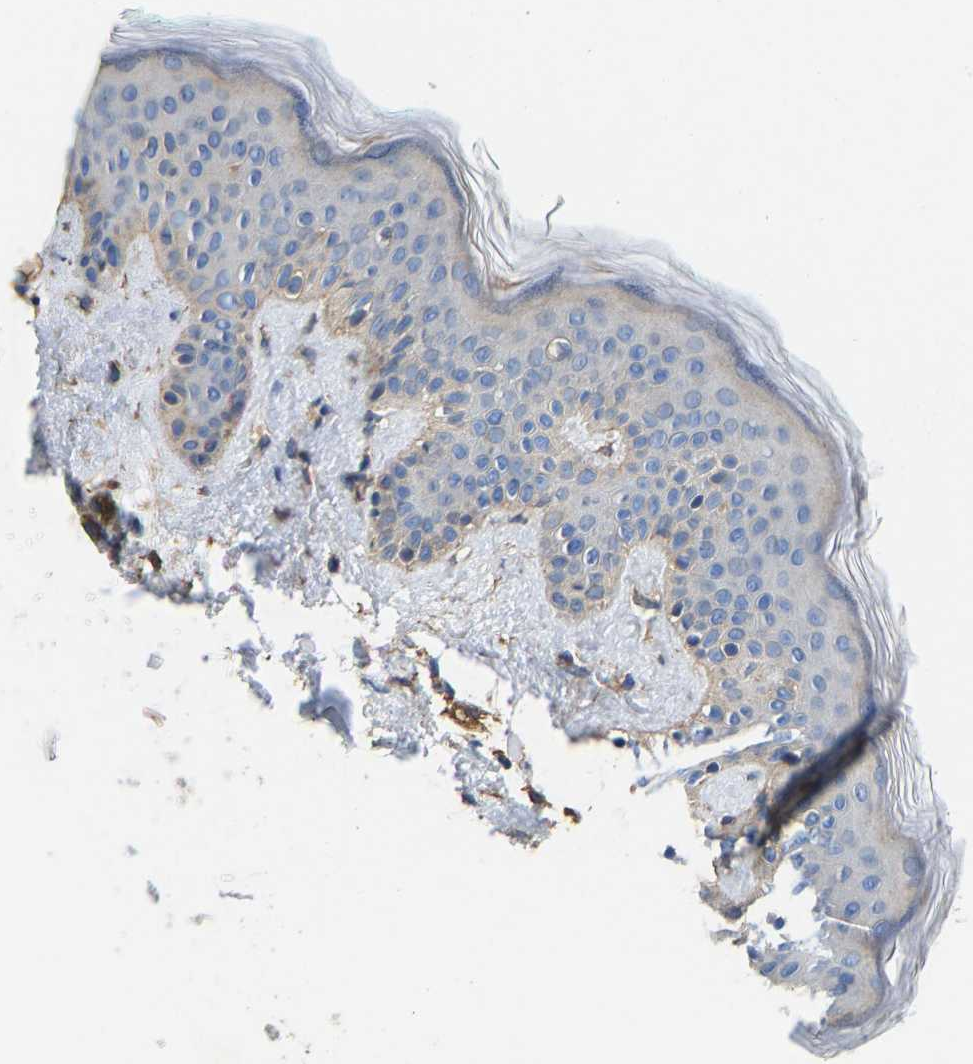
{"staining": {"intensity": "moderate", "quantity": ">75%", "location": "cytoplasmic/membranous"}, "tissue": "skin", "cell_type": "Fibroblasts", "image_type": "normal", "snomed": [{"axis": "morphology", "description": "Normal tissue, NOS"}, {"axis": "topography", "description": "Skin"}], "caption": "Skin stained with immunohistochemistry shows moderate cytoplasmic/membranous staining in approximately >75% of fibroblasts.", "gene": "ELMO2", "patient": {"sex": "male", "age": 30}}